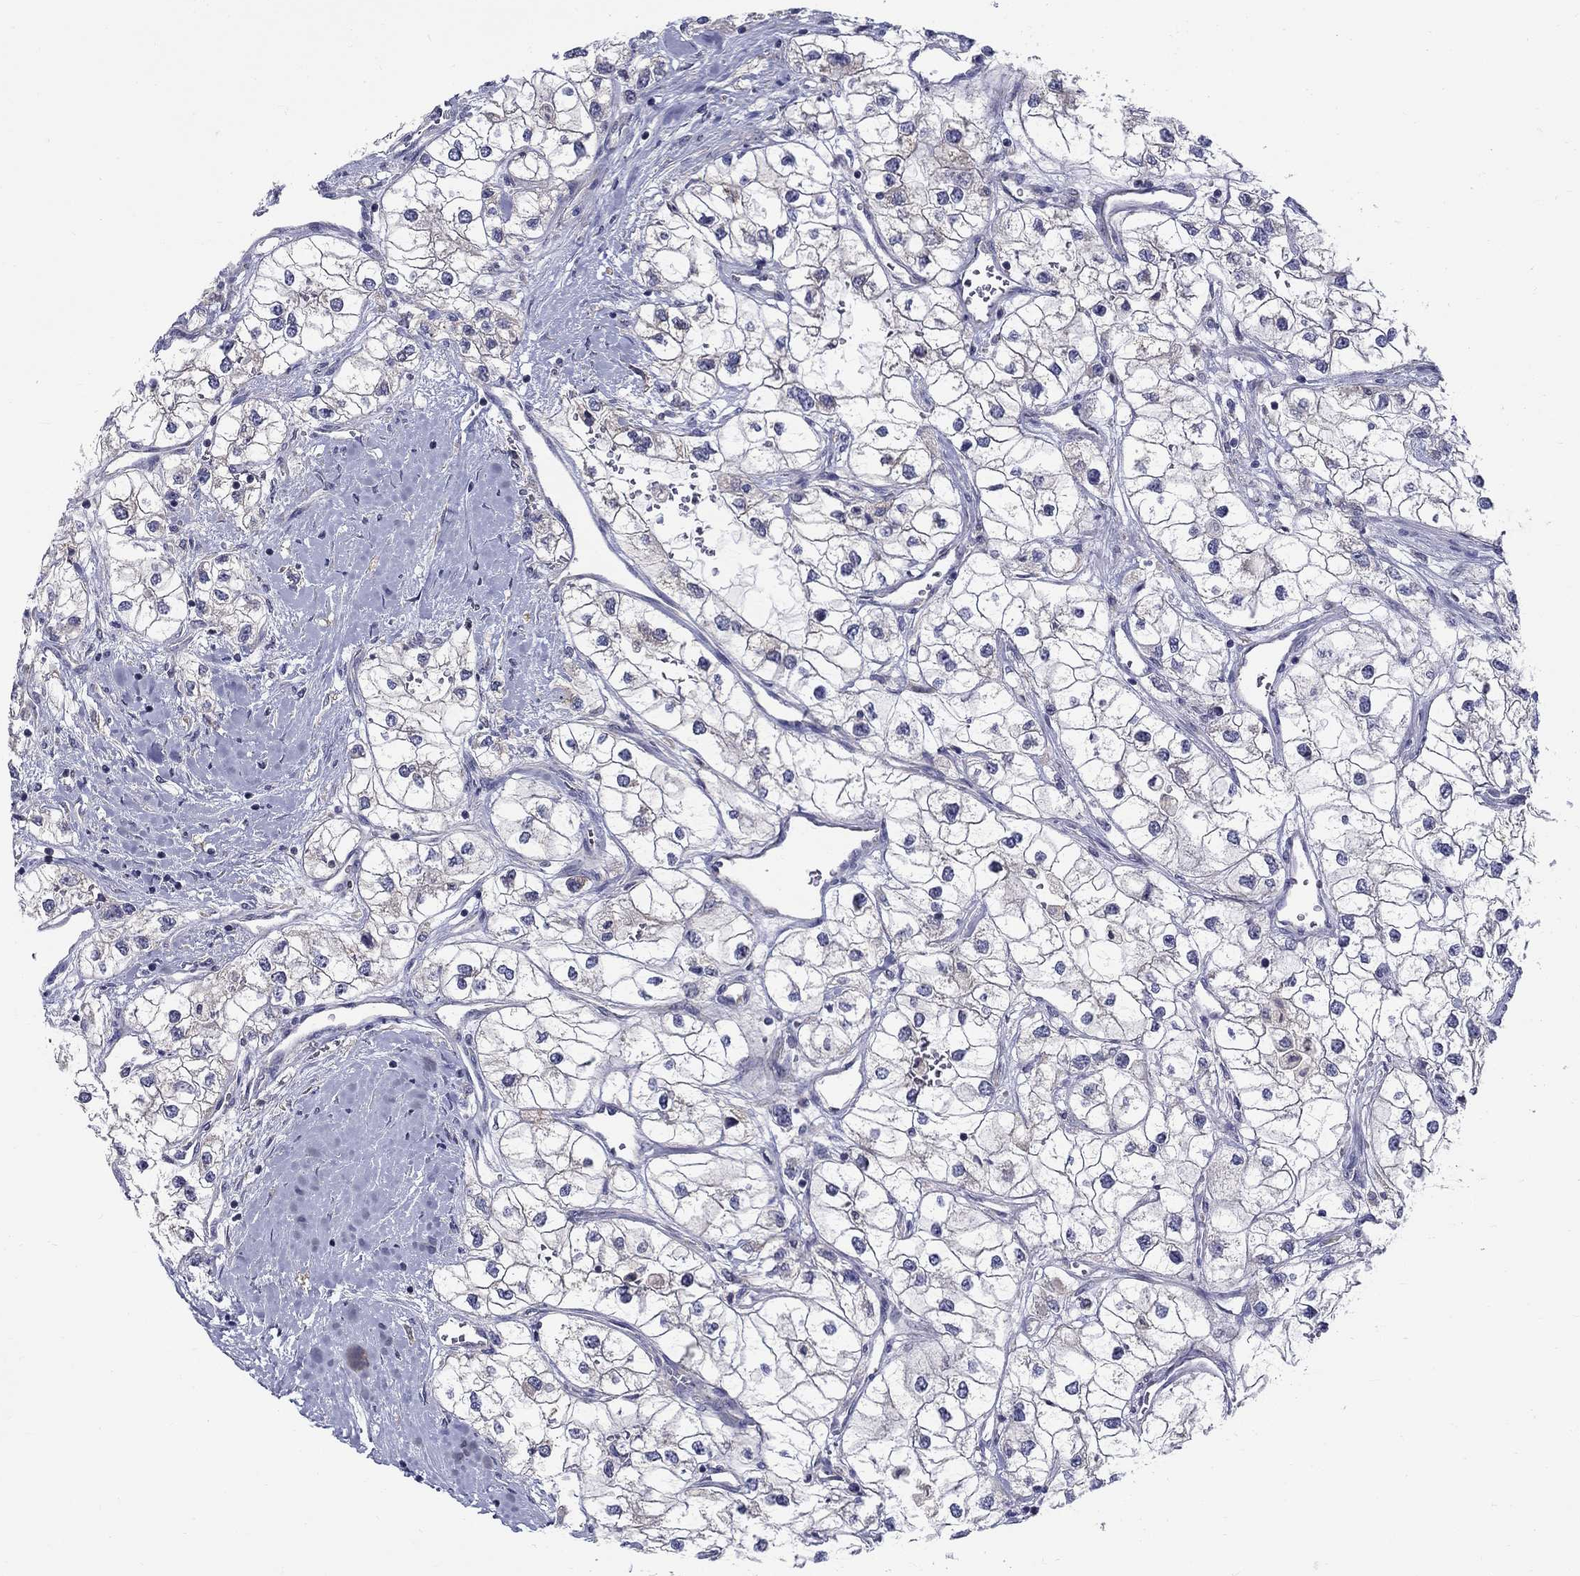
{"staining": {"intensity": "negative", "quantity": "none", "location": "none"}, "tissue": "renal cancer", "cell_type": "Tumor cells", "image_type": "cancer", "snomed": [{"axis": "morphology", "description": "Adenocarcinoma, NOS"}, {"axis": "topography", "description": "Kidney"}], "caption": "Immunohistochemical staining of human adenocarcinoma (renal) reveals no significant expression in tumor cells.", "gene": "QRFPR", "patient": {"sex": "male", "age": 59}}